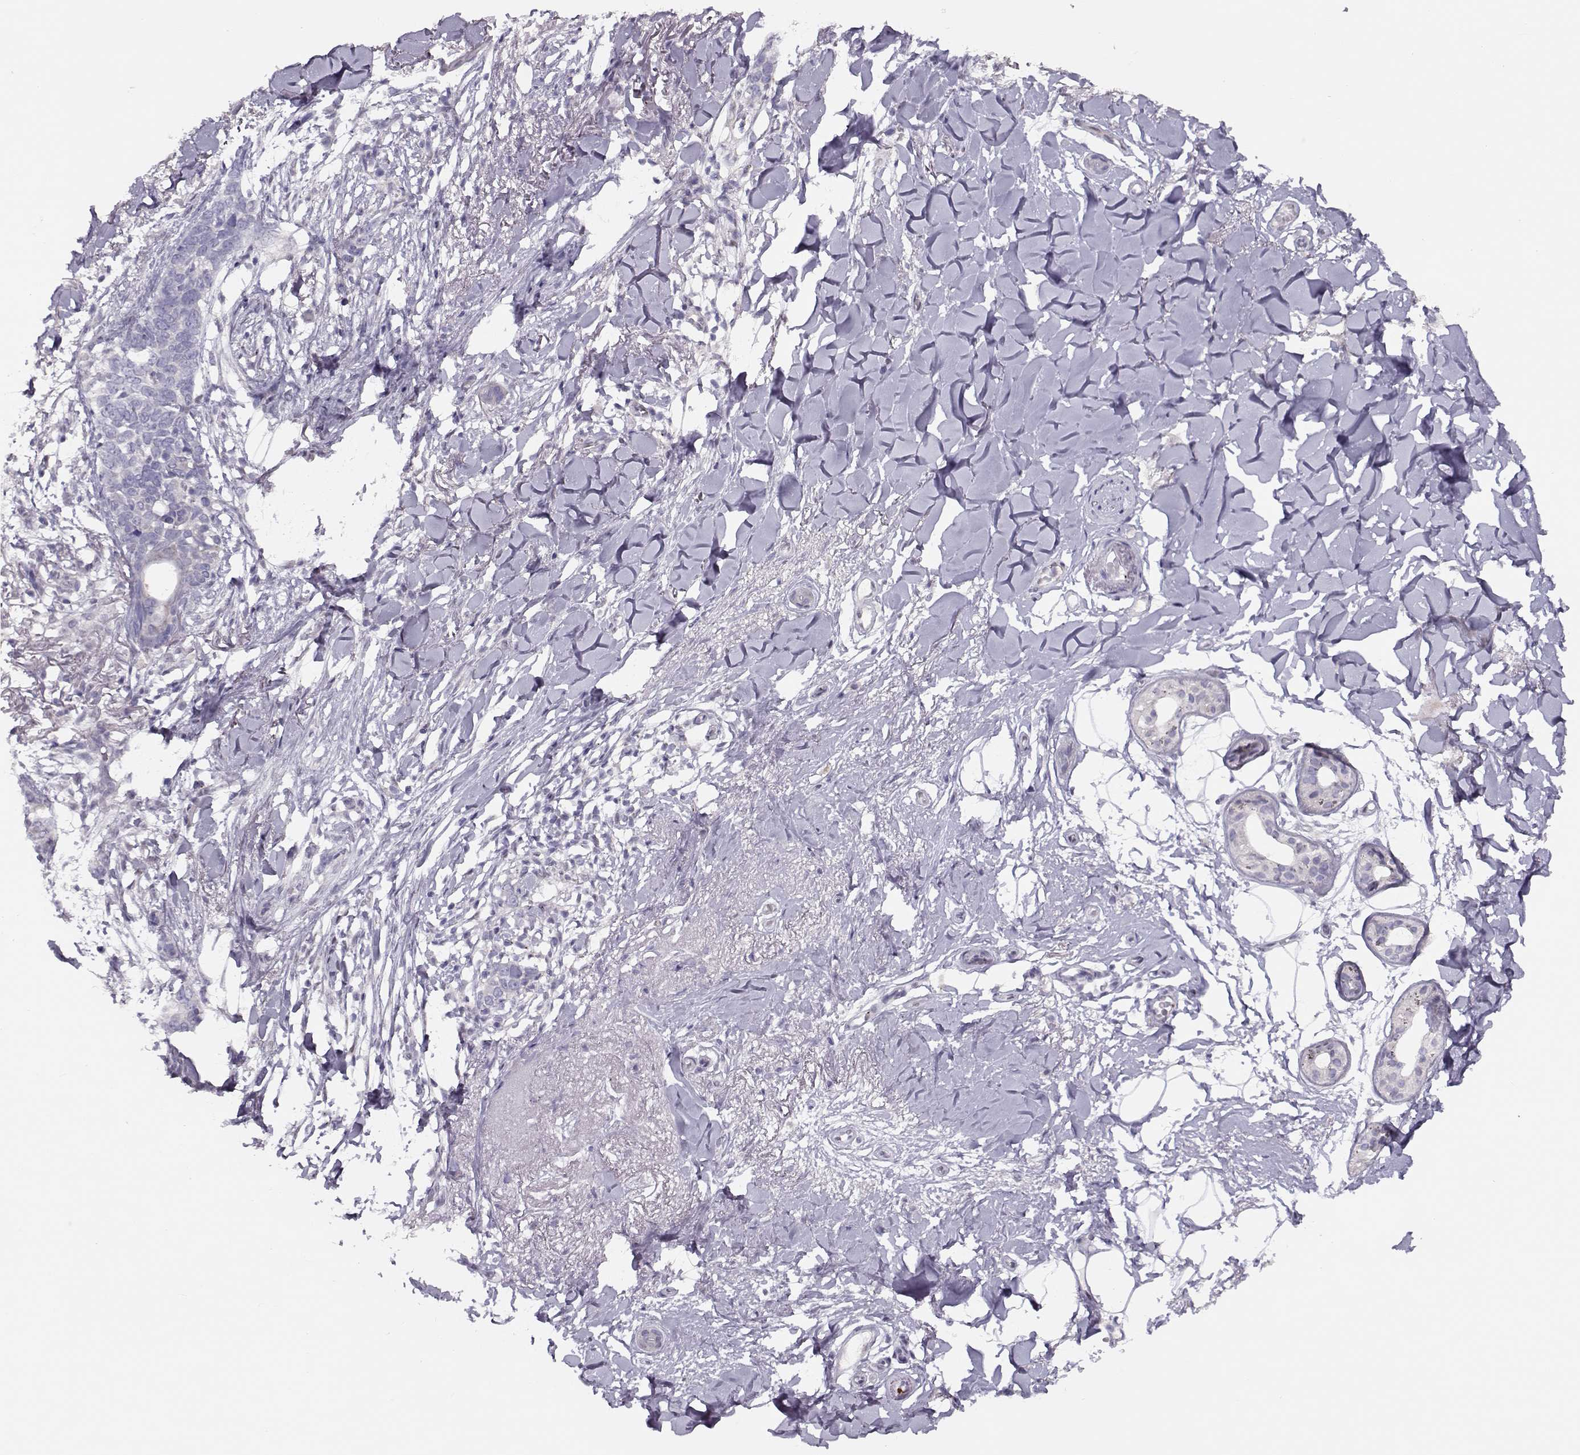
{"staining": {"intensity": "negative", "quantity": "none", "location": "none"}, "tissue": "skin cancer", "cell_type": "Tumor cells", "image_type": "cancer", "snomed": [{"axis": "morphology", "description": "Normal tissue, NOS"}, {"axis": "morphology", "description": "Basal cell carcinoma"}, {"axis": "topography", "description": "Skin"}], "caption": "The immunohistochemistry (IHC) image has no significant positivity in tumor cells of skin cancer tissue.", "gene": "KLF17", "patient": {"sex": "male", "age": 84}}